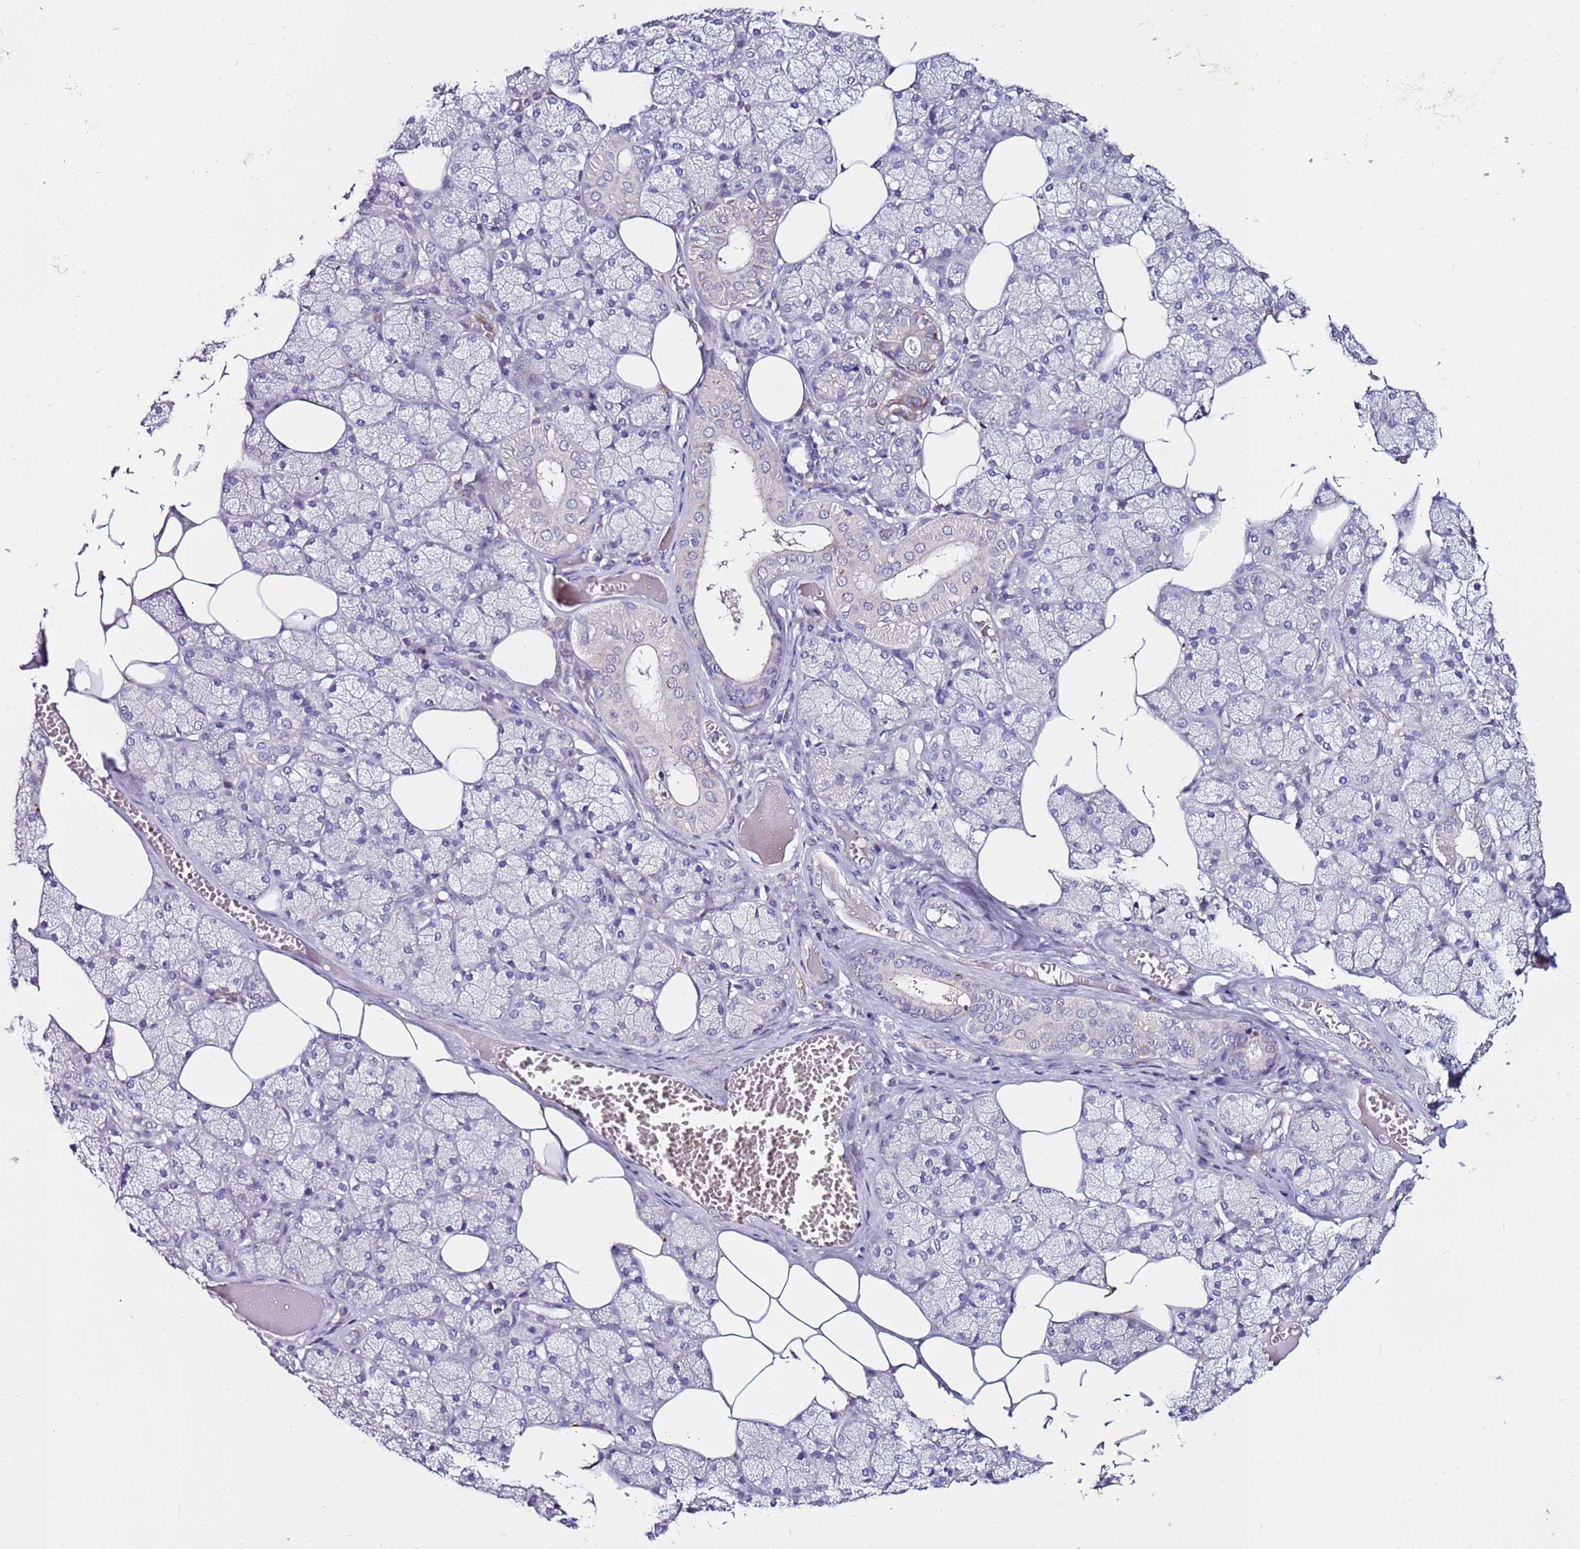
{"staining": {"intensity": "negative", "quantity": "none", "location": "none"}, "tissue": "salivary gland", "cell_type": "Glandular cells", "image_type": "normal", "snomed": [{"axis": "morphology", "description": "Normal tissue, NOS"}, {"axis": "topography", "description": "Salivary gland"}], "caption": "IHC histopathology image of unremarkable salivary gland stained for a protein (brown), which exhibits no expression in glandular cells.", "gene": "SRRM5", "patient": {"sex": "male", "age": 62}}